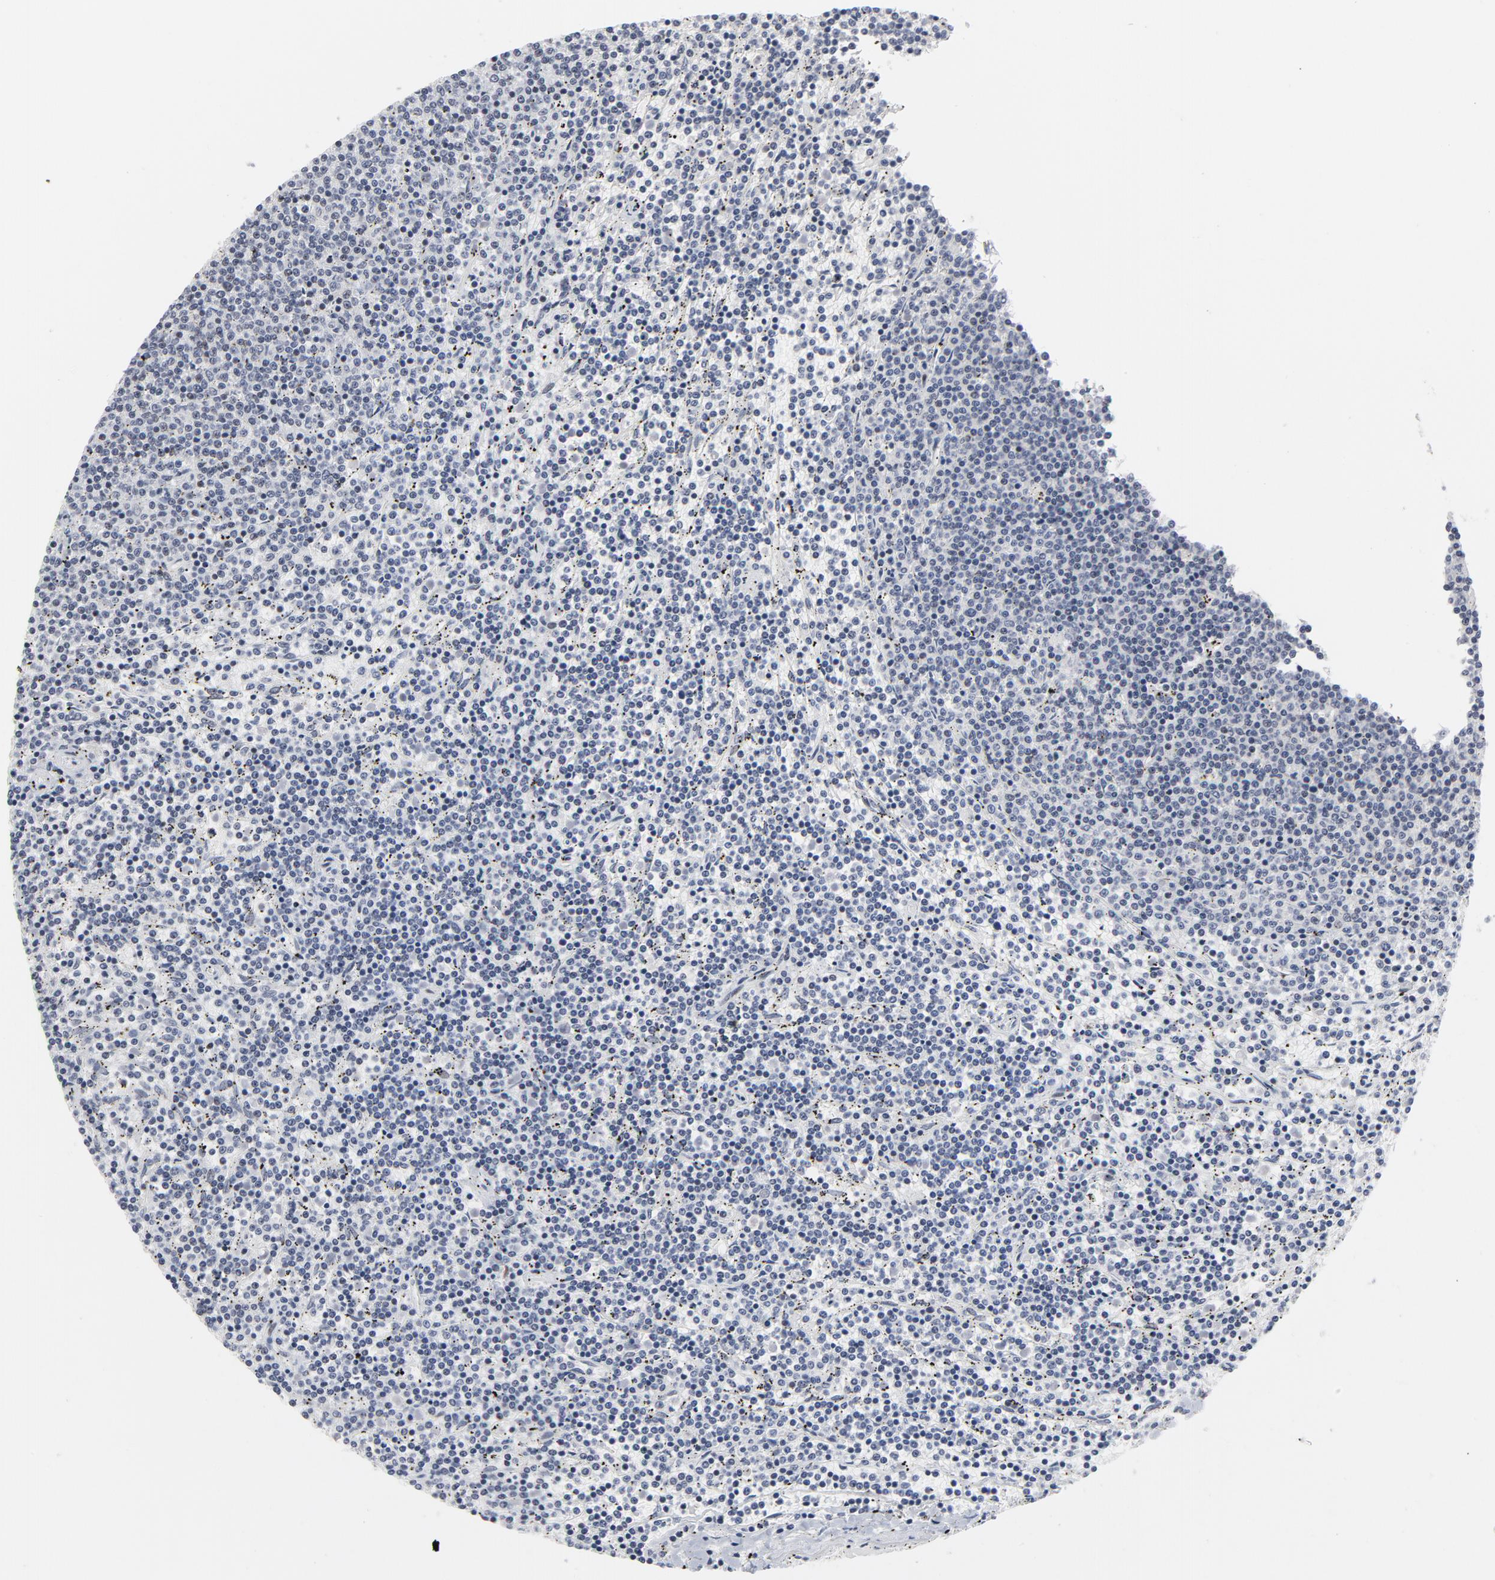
{"staining": {"intensity": "negative", "quantity": "none", "location": "none"}, "tissue": "lymphoma", "cell_type": "Tumor cells", "image_type": "cancer", "snomed": [{"axis": "morphology", "description": "Malignant lymphoma, non-Hodgkin's type, Low grade"}, {"axis": "topography", "description": "Spleen"}], "caption": "IHC of human lymphoma exhibits no positivity in tumor cells.", "gene": "GABPA", "patient": {"sex": "female", "age": 50}}